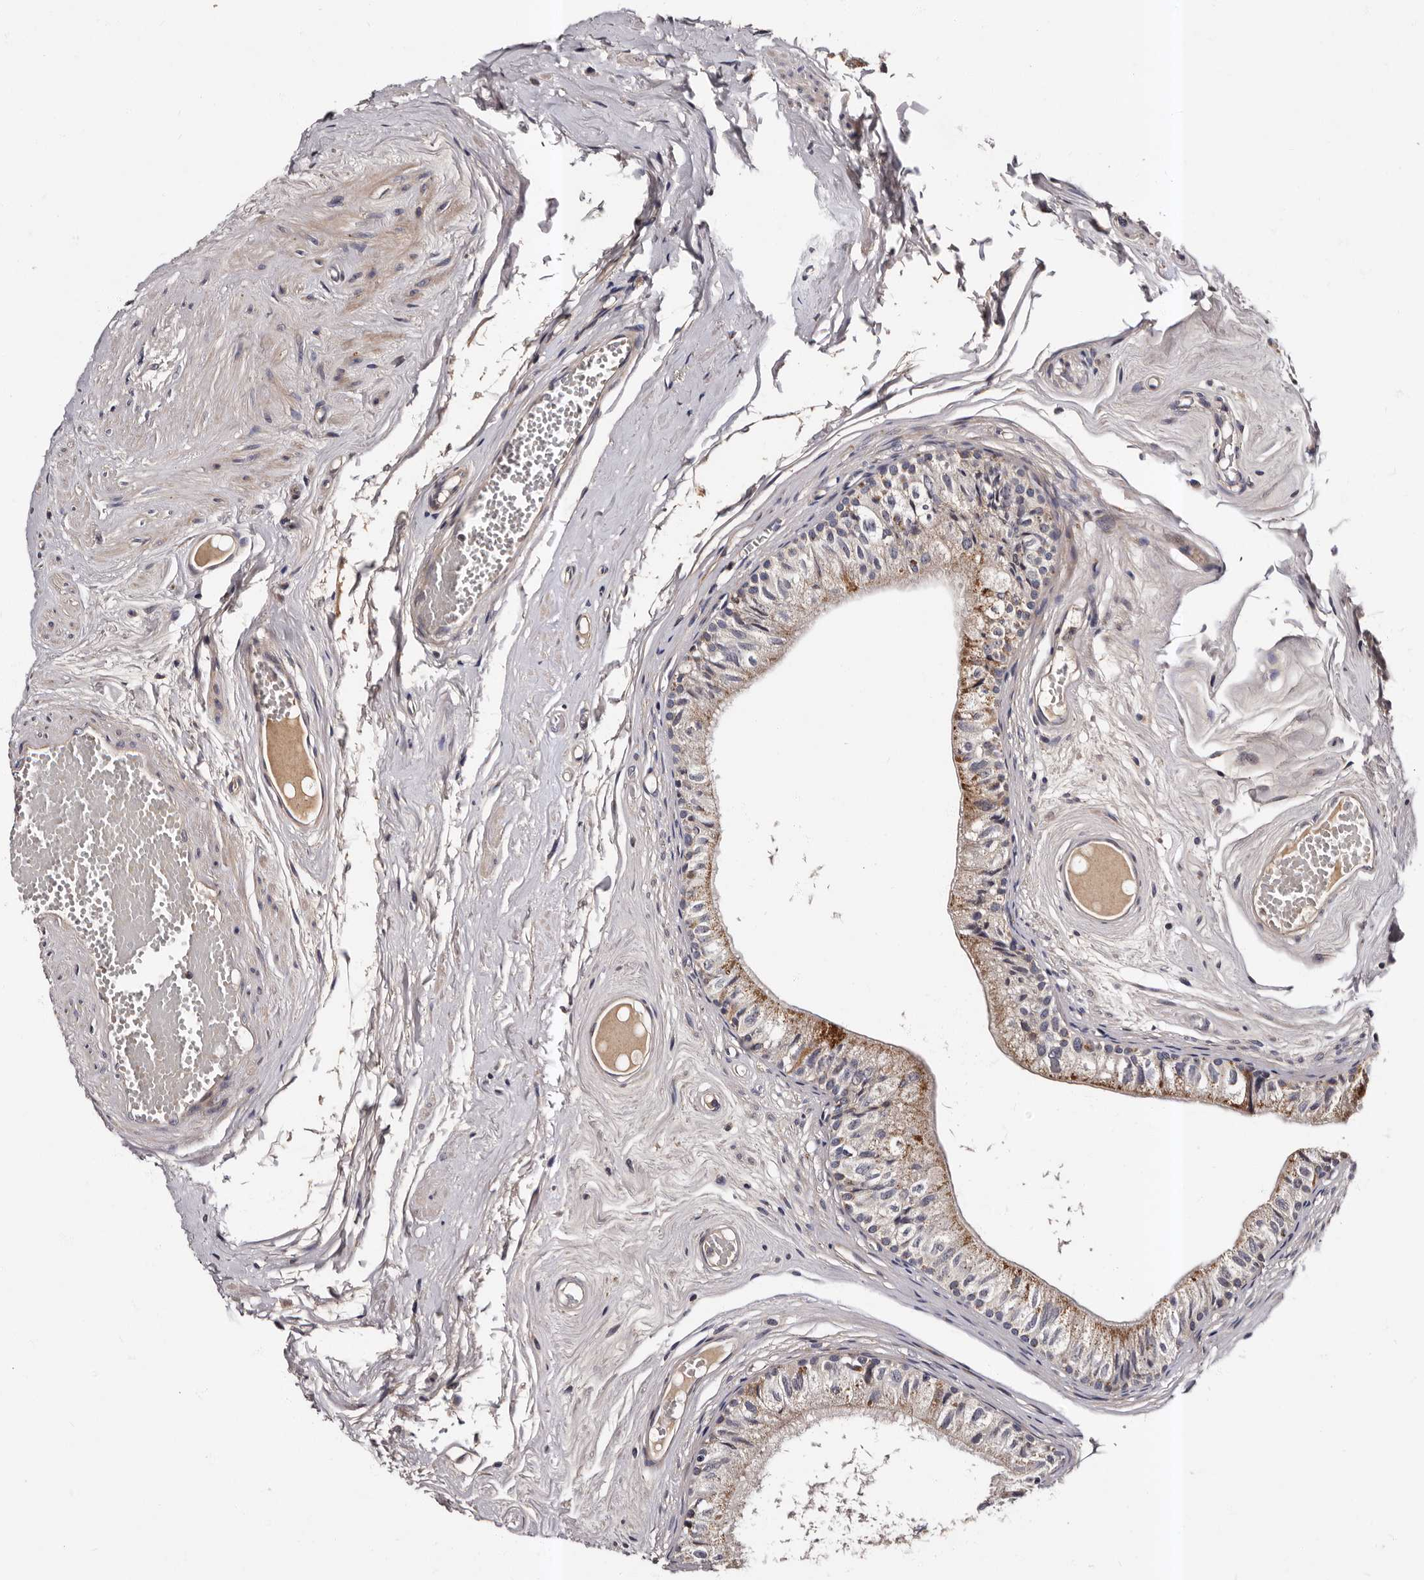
{"staining": {"intensity": "moderate", "quantity": "<25%", "location": "cytoplasmic/membranous"}, "tissue": "epididymis", "cell_type": "Glandular cells", "image_type": "normal", "snomed": [{"axis": "morphology", "description": "Normal tissue, NOS"}, {"axis": "topography", "description": "Epididymis"}], "caption": "Brown immunohistochemical staining in benign human epididymis displays moderate cytoplasmic/membranous positivity in approximately <25% of glandular cells. (Brightfield microscopy of DAB IHC at high magnification).", "gene": "ADCK5", "patient": {"sex": "male", "age": 79}}